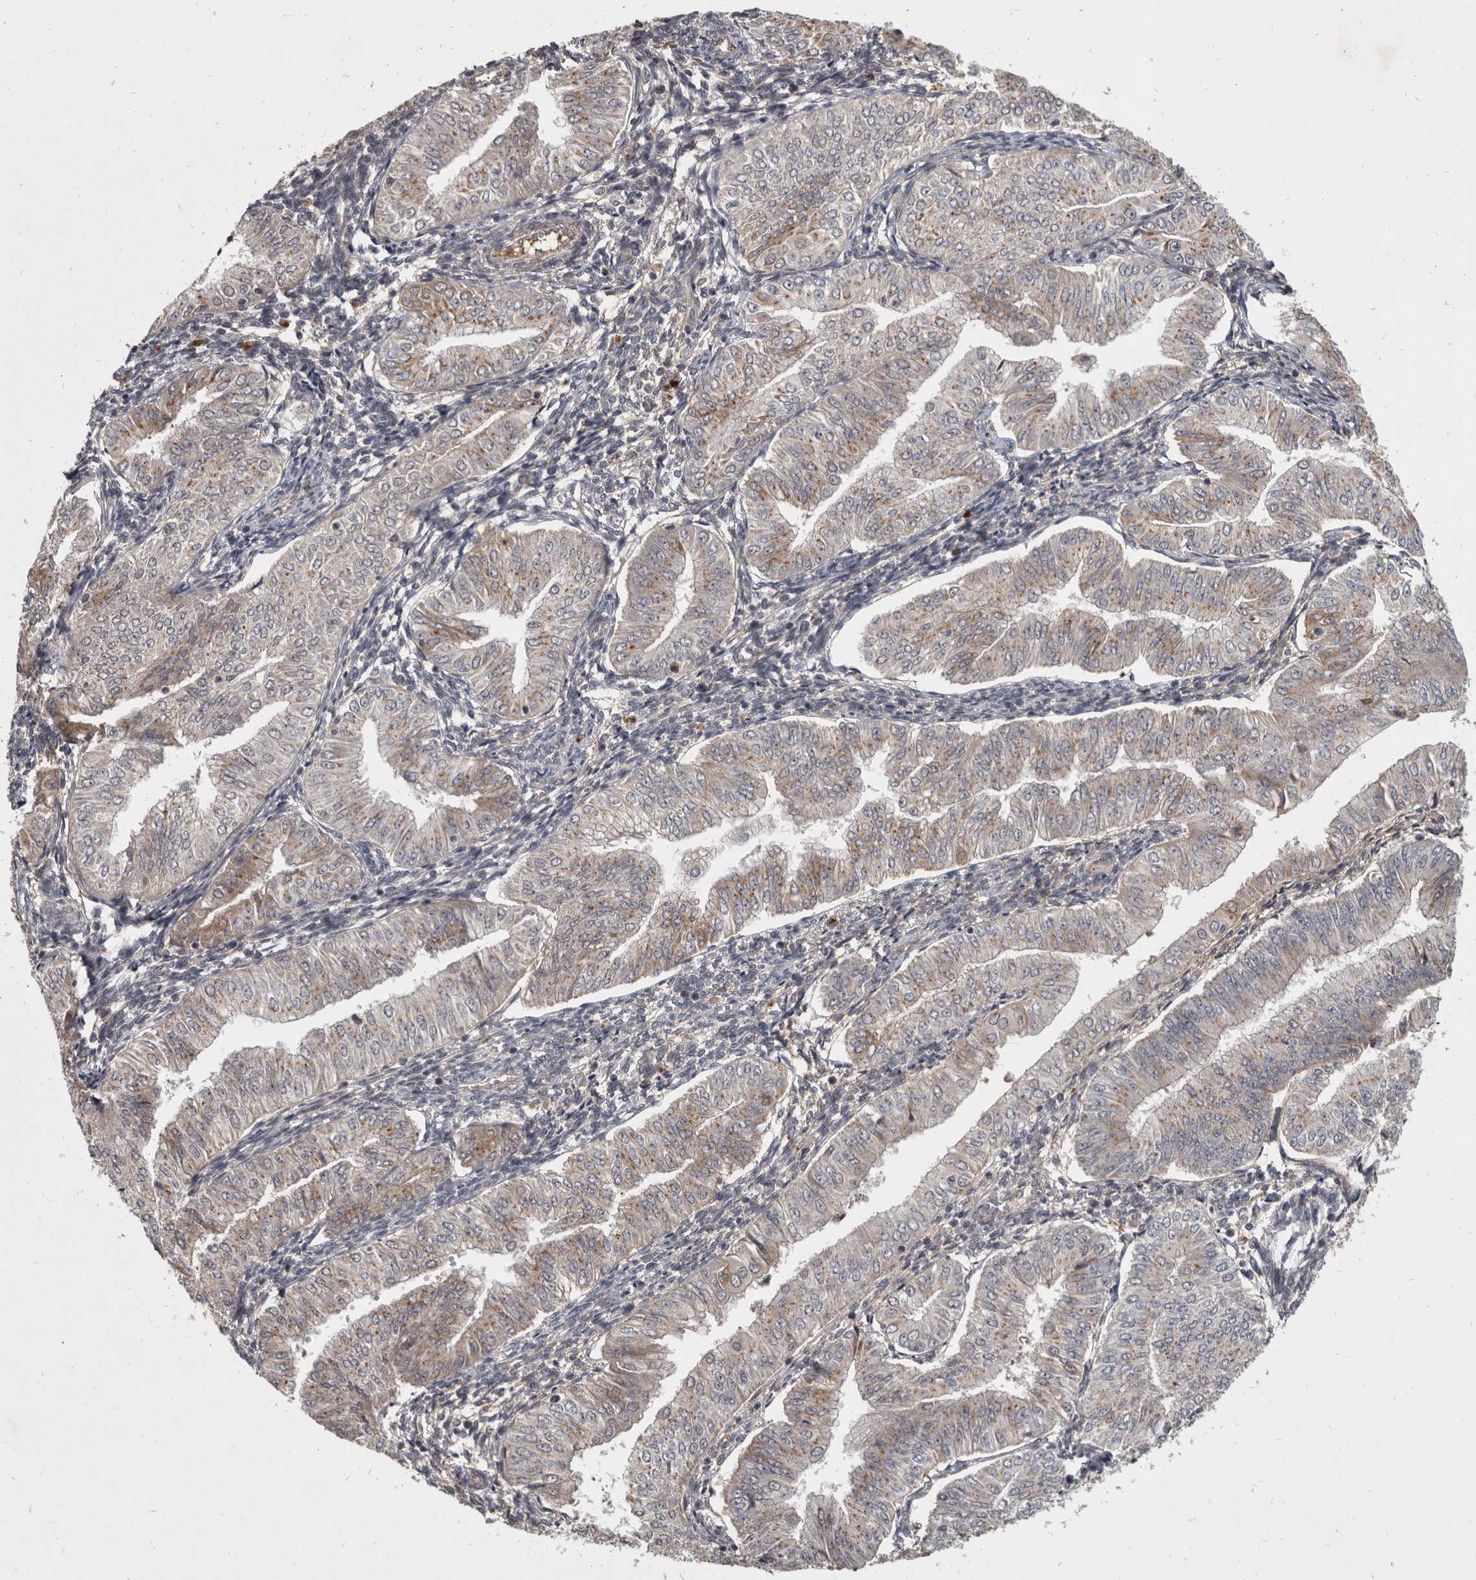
{"staining": {"intensity": "weak", "quantity": ">75%", "location": "cytoplasmic/membranous"}, "tissue": "endometrial cancer", "cell_type": "Tumor cells", "image_type": "cancer", "snomed": [{"axis": "morphology", "description": "Normal tissue, NOS"}, {"axis": "morphology", "description": "Adenocarcinoma, NOS"}, {"axis": "topography", "description": "Endometrium"}], "caption": "Tumor cells reveal low levels of weak cytoplasmic/membranous positivity in approximately >75% of cells in human adenocarcinoma (endometrial).", "gene": "DNAJC28", "patient": {"sex": "female", "age": 53}}